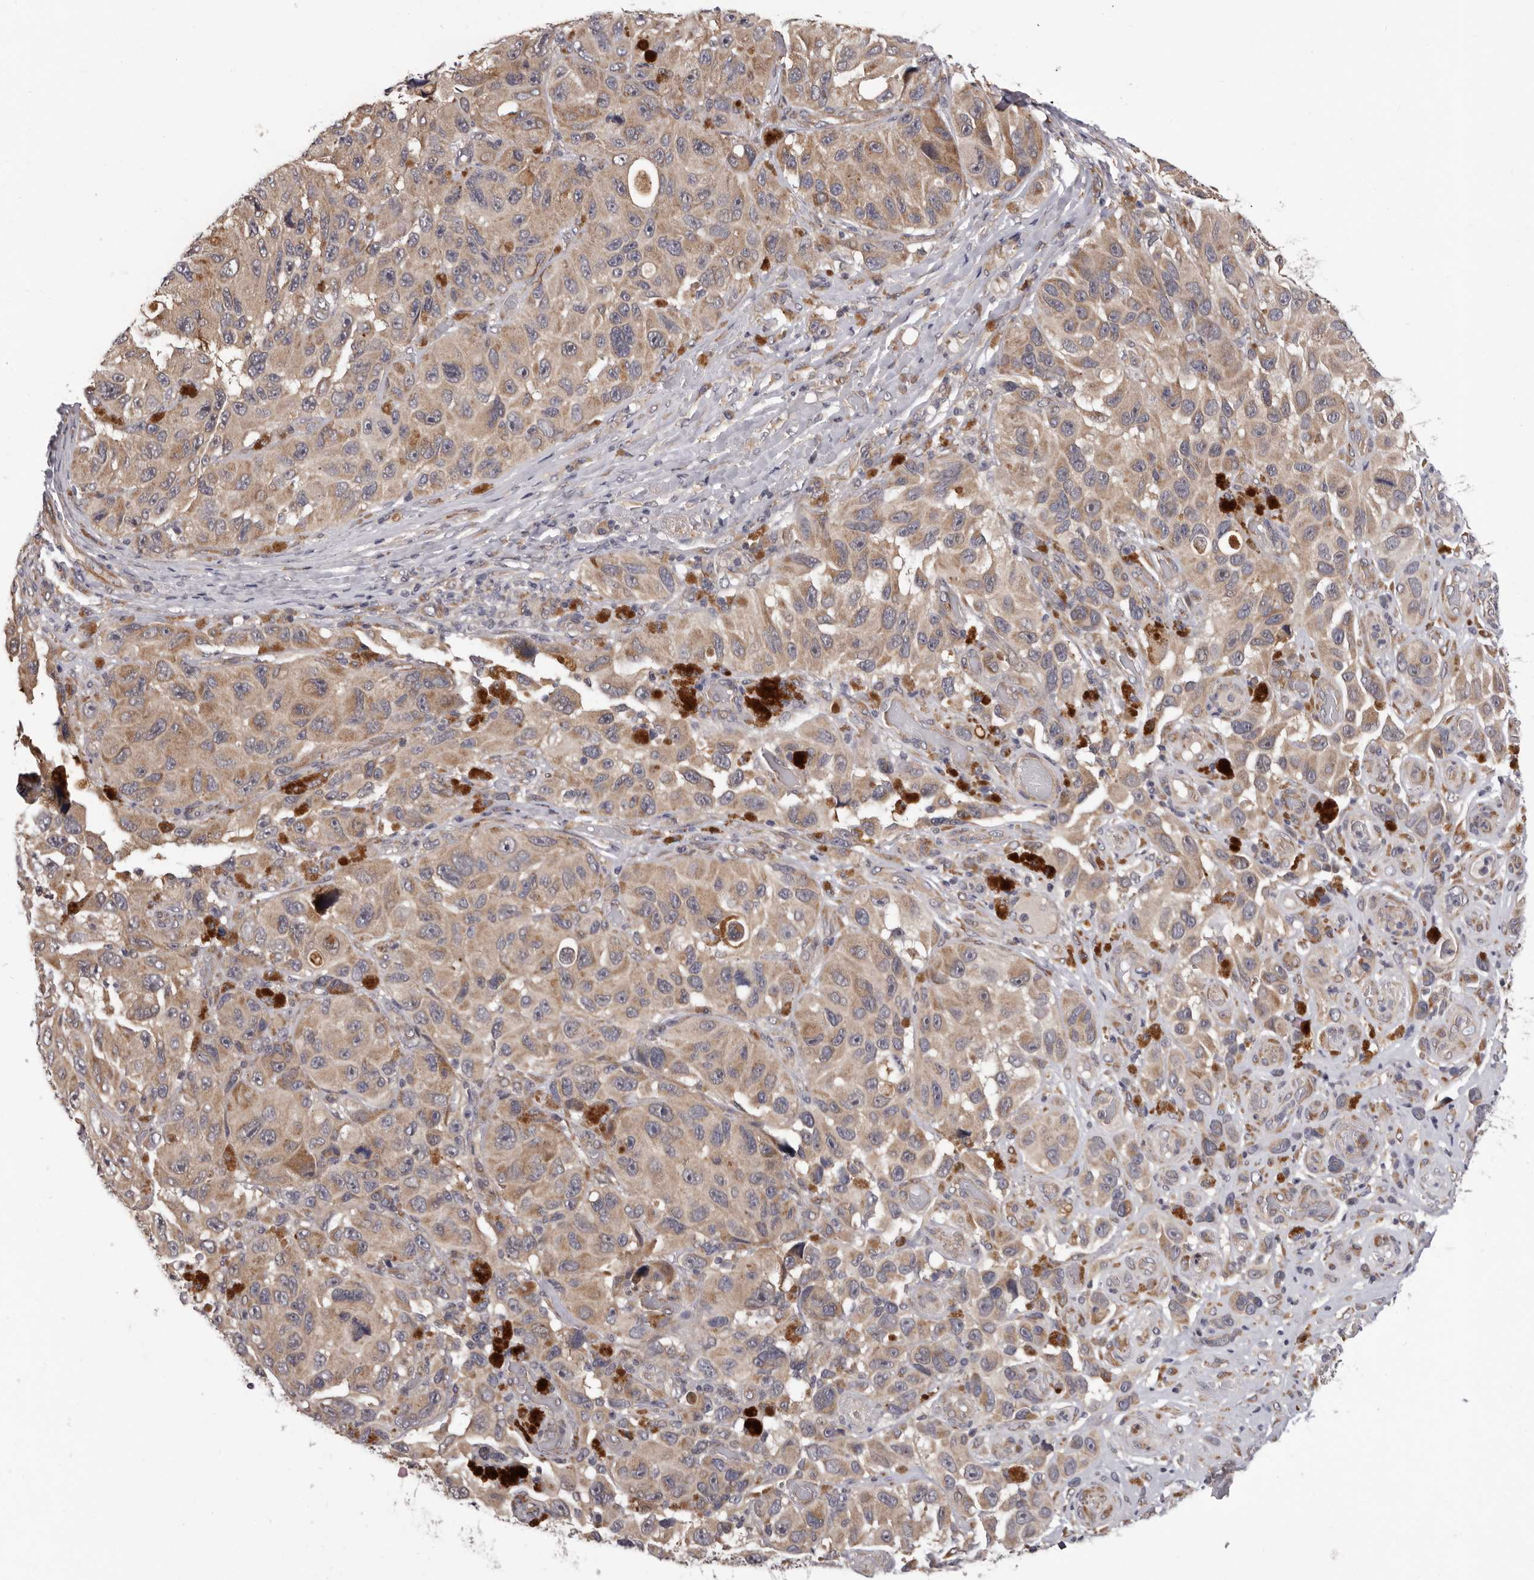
{"staining": {"intensity": "moderate", "quantity": ">75%", "location": "cytoplasmic/membranous"}, "tissue": "melanoma", "cell_type": "Tumor cells", "image_type": "cancer", "snomed": [{"axis": "morphology", "description": "Malignant melanoma, NOS"}, {"axis": "topography", "description": "Skin"}], "caption": "Melanoma stained for a protein (brown) shows moderate cytoplasmic/membranous positive staining in about >75% of tumor cells.", "gene": "MED8", "patient": {"sex": "female", "age": 73}}